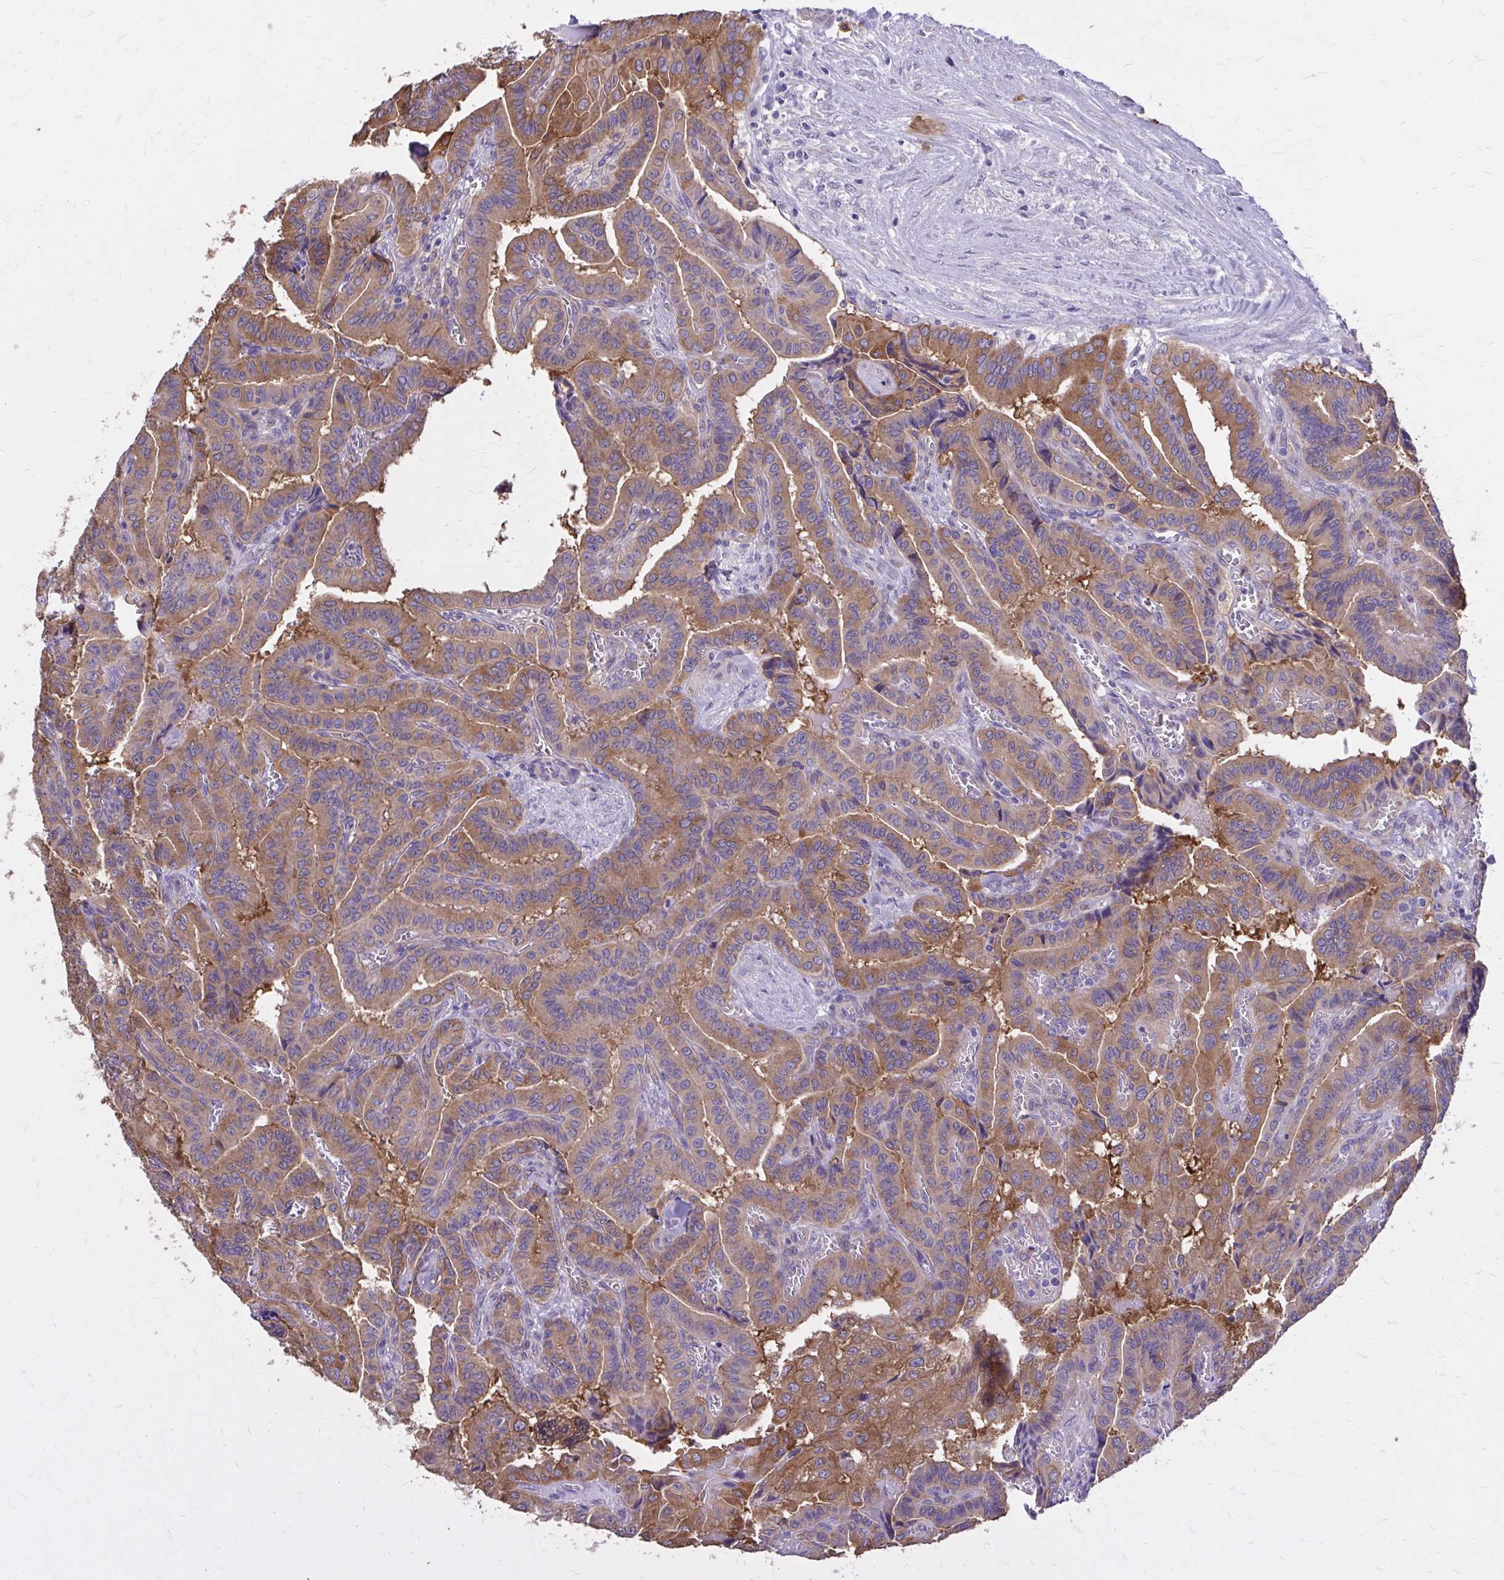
{"staining": {"intensity": "moderate", "quantity": "25%-75%", "location": "cytoplasmic/membranous"}, "tissue": "thyroid cancer", "cell_type": "Tumor cells", "image_type": "cancer", "snomed": [{"axis": "morphology", "description": "Papillary adenocarcinoma, NOS"}, {"axis": "morphology", "description": "Papillary adenoma metastatic"}, {"axis": "topography", "description": "Thyroid gland"}], "caption": "Approximately 25%-75% of tumor cells in human thyroid cancer (papillary adenocarcinoma) display moderate cytoplasmic/membranous protein positivity as visualized by brown immunohistochemical staining.", "gene": "EPB41L1", "patient": {"sex": "male", "age": 87}}